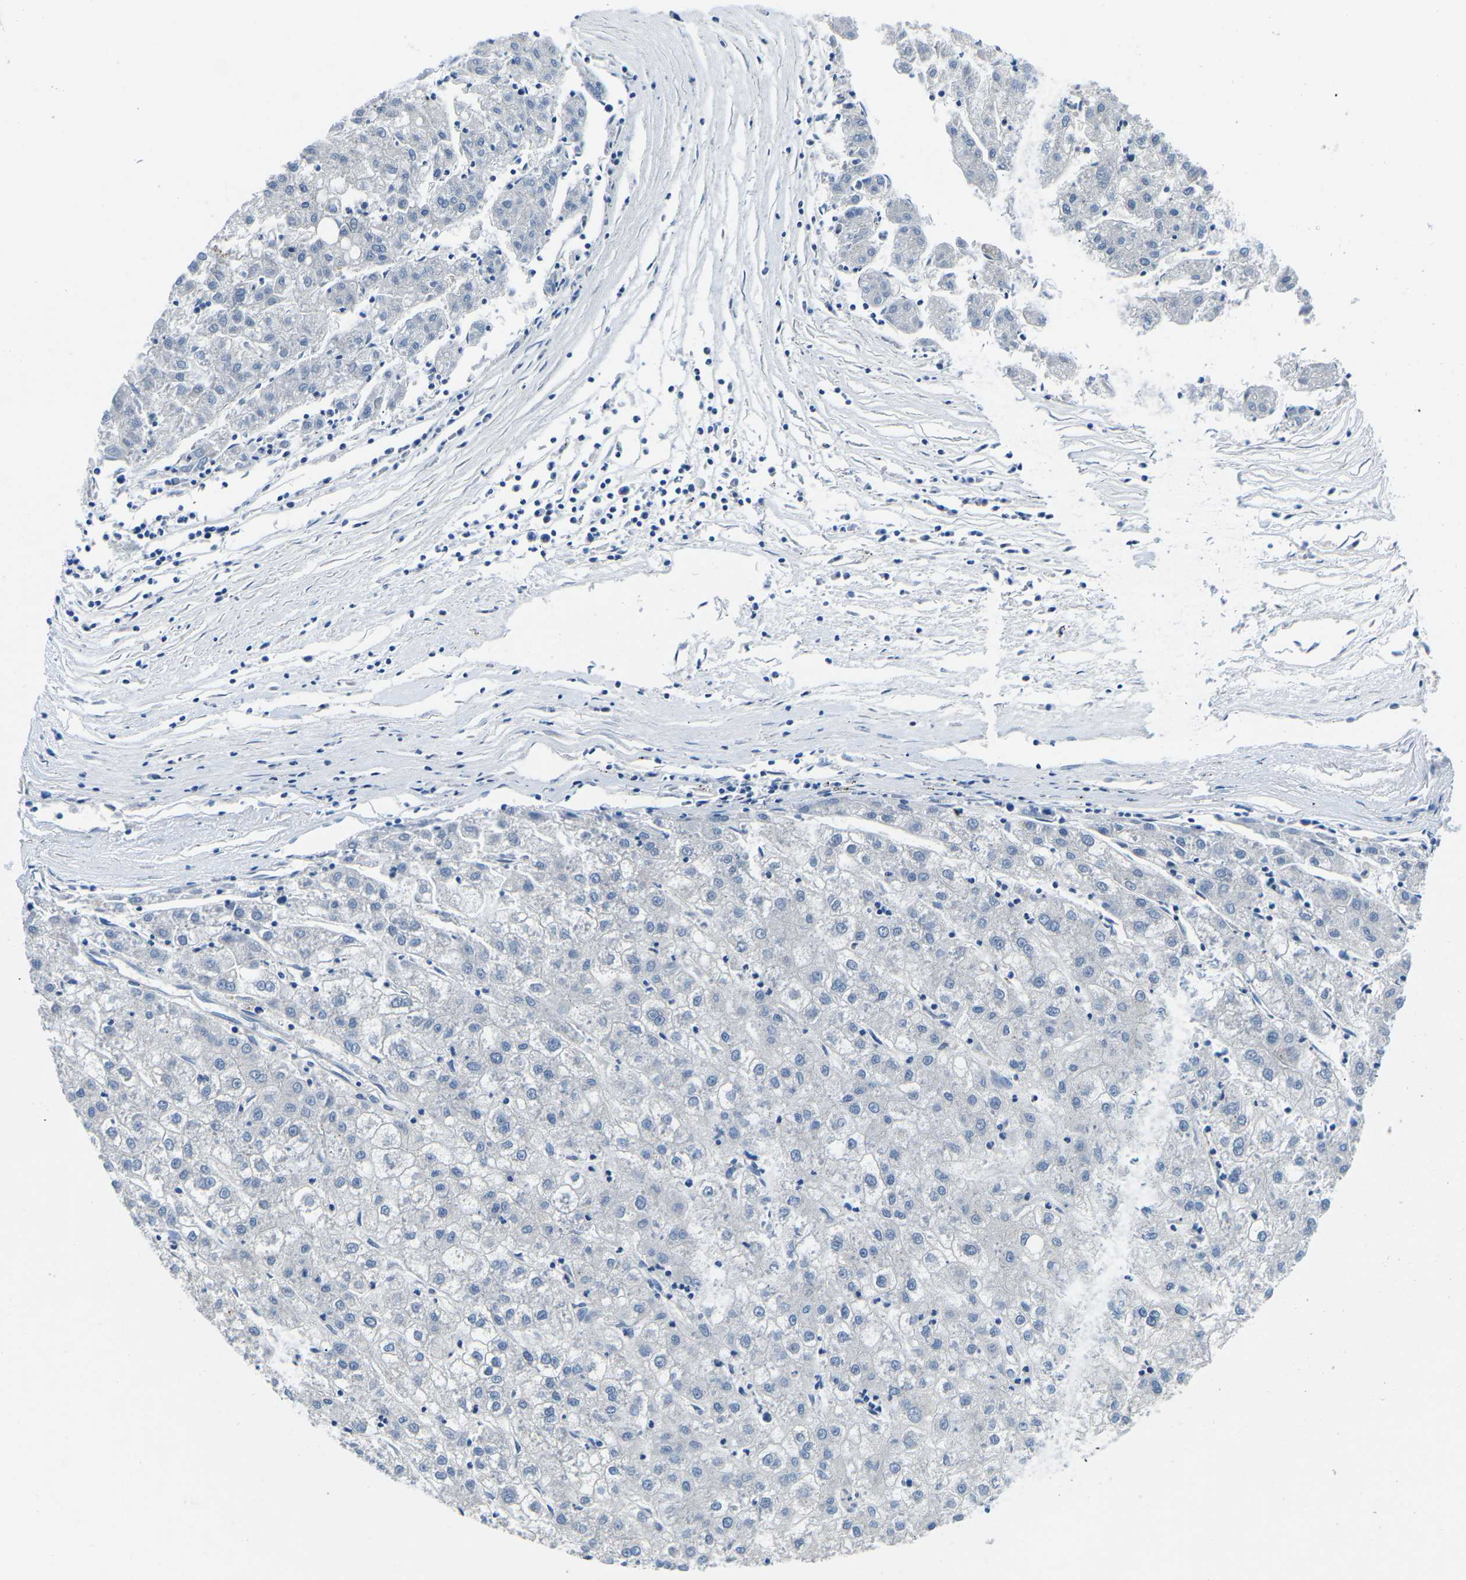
{"staining": {"intensity": "negative", "quantity": "none", "location": "none"}, "tissue": "liver cancer", "cell_type": "Tumor cells", "image_type": "cancer", "snomed": [{"axis": "morphology", "description": "Carcinoma, Hepatocellular, NOS"}, {"axis": "topography", "description": "Liver"}], "caption": "Immunohistochemistry (IHC) of hepatocellular carcinoma (liver) shows no positivity in tumor cells. (IHC, brightfield microscopy, high magnification).", "gene": "TM6SF1", "patient": {"sex": "male", "age": 72}}